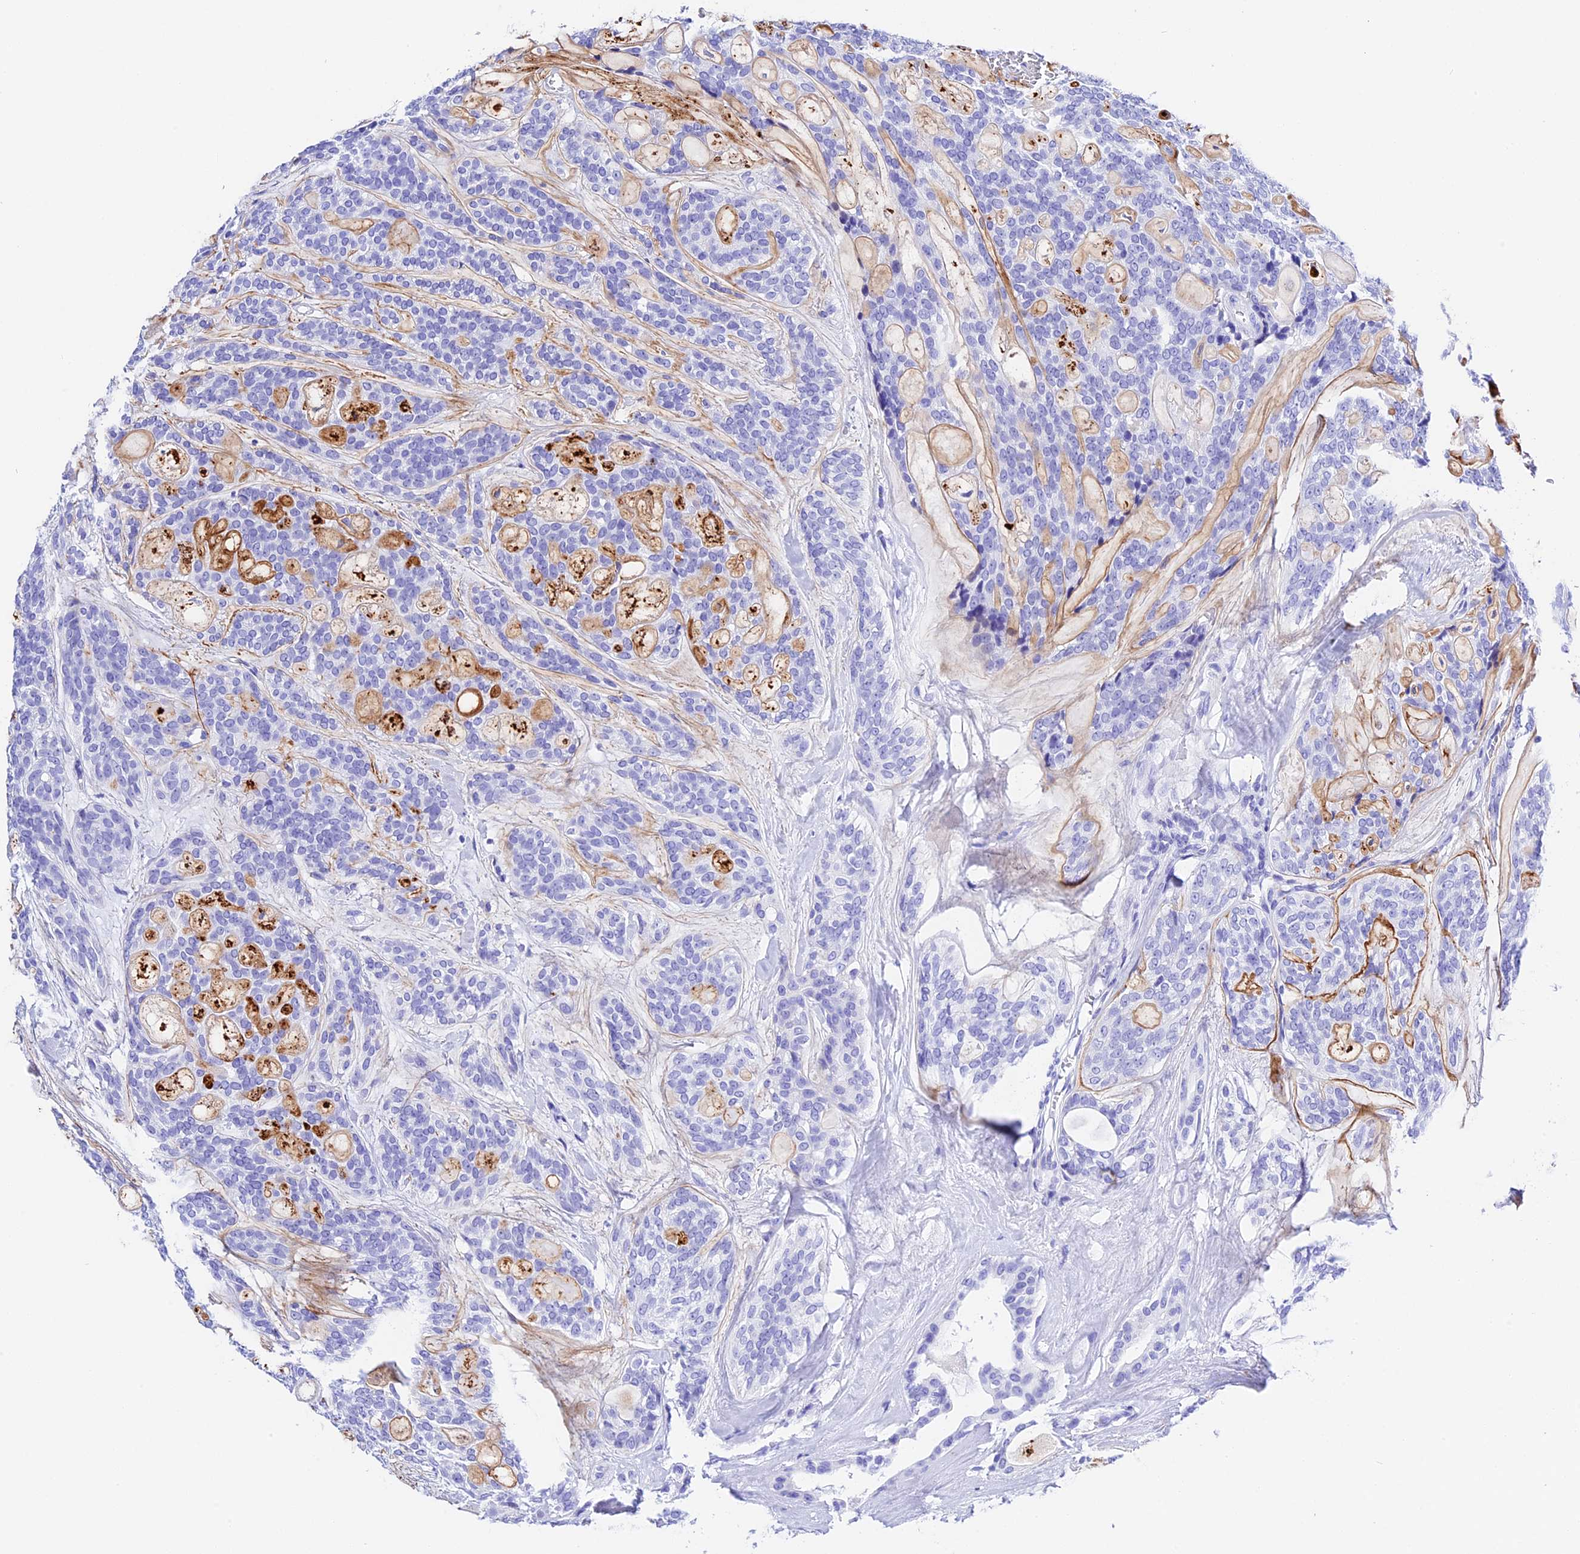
{"staining": {"intensity": "negative", "quantity": "none", "location": "none"}, "tissue": "head and neck cancer", "cell_type": "Tumor cells", "image_type": "cancer", "snomed": [{"axis": "morphology", "description": "Adenocarcinoma, NOS"}, {"axis": "topography", "description": "Head-Neck"}], "caption": "Image shows no significant protein staining in tumor cells of head and neck adenocarcinoma.", "gene": "PSG11", "patient": {"sex": "male", "age": 66}}